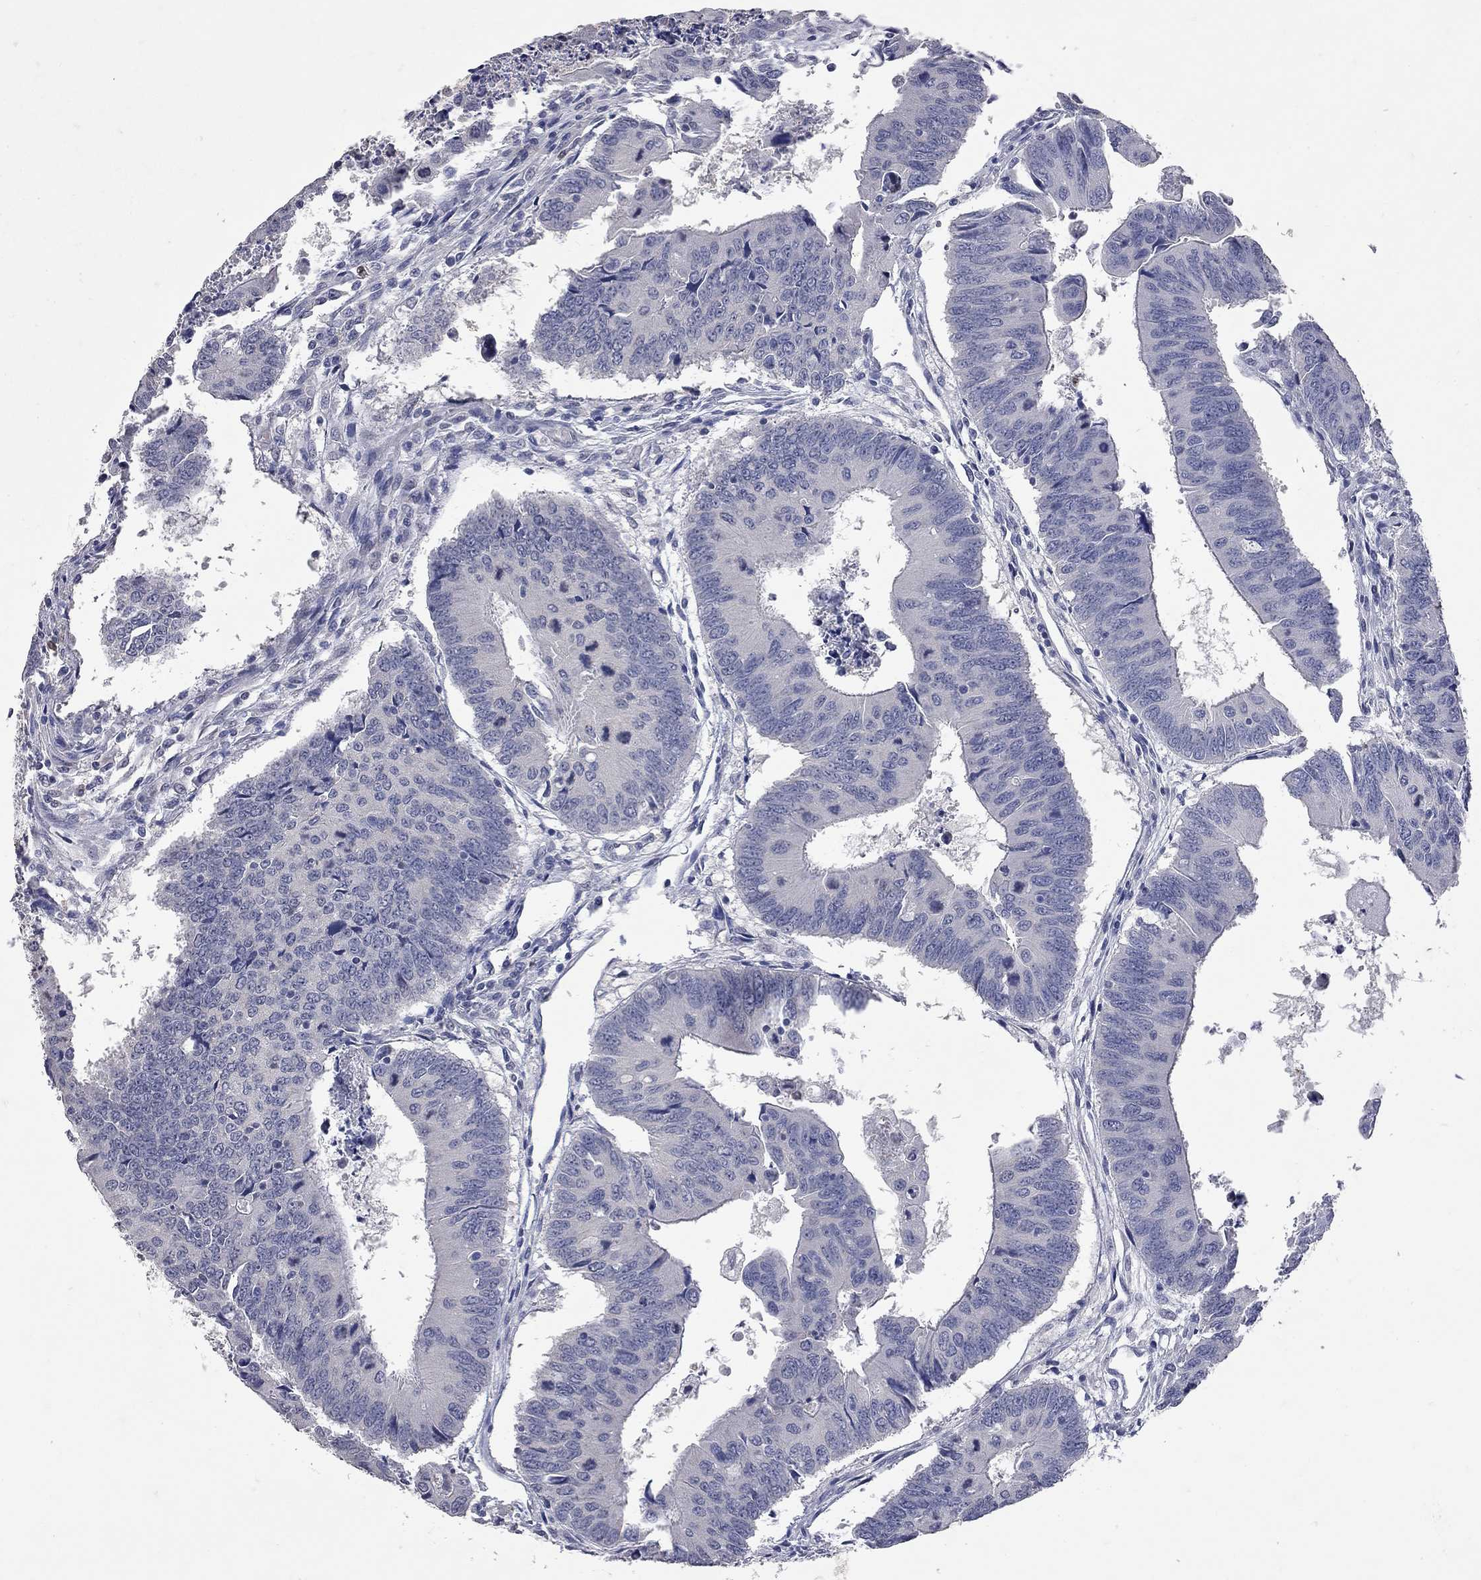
{"staining": {"intensity": "negative", "quantity": "none", "location": "none"}, "tissue": "colorectal cancer", "cell_type": "Tumor cells", "image_type": "cancer", "snomed": [{"axis": "morphology", "description": "Adenocarcinoma, NOS"}, {"axis": "topography", "description": "Rectum"}], "caption": "A micrograph of colorectal adenocarcinoma stained for a protein exhibits no brown staining in tumor cells. (DAB IHC visualized using brightfield microscopy, high magnification).", "gene": "NOS2", "patient": {"sex": "male", "age": 67}}